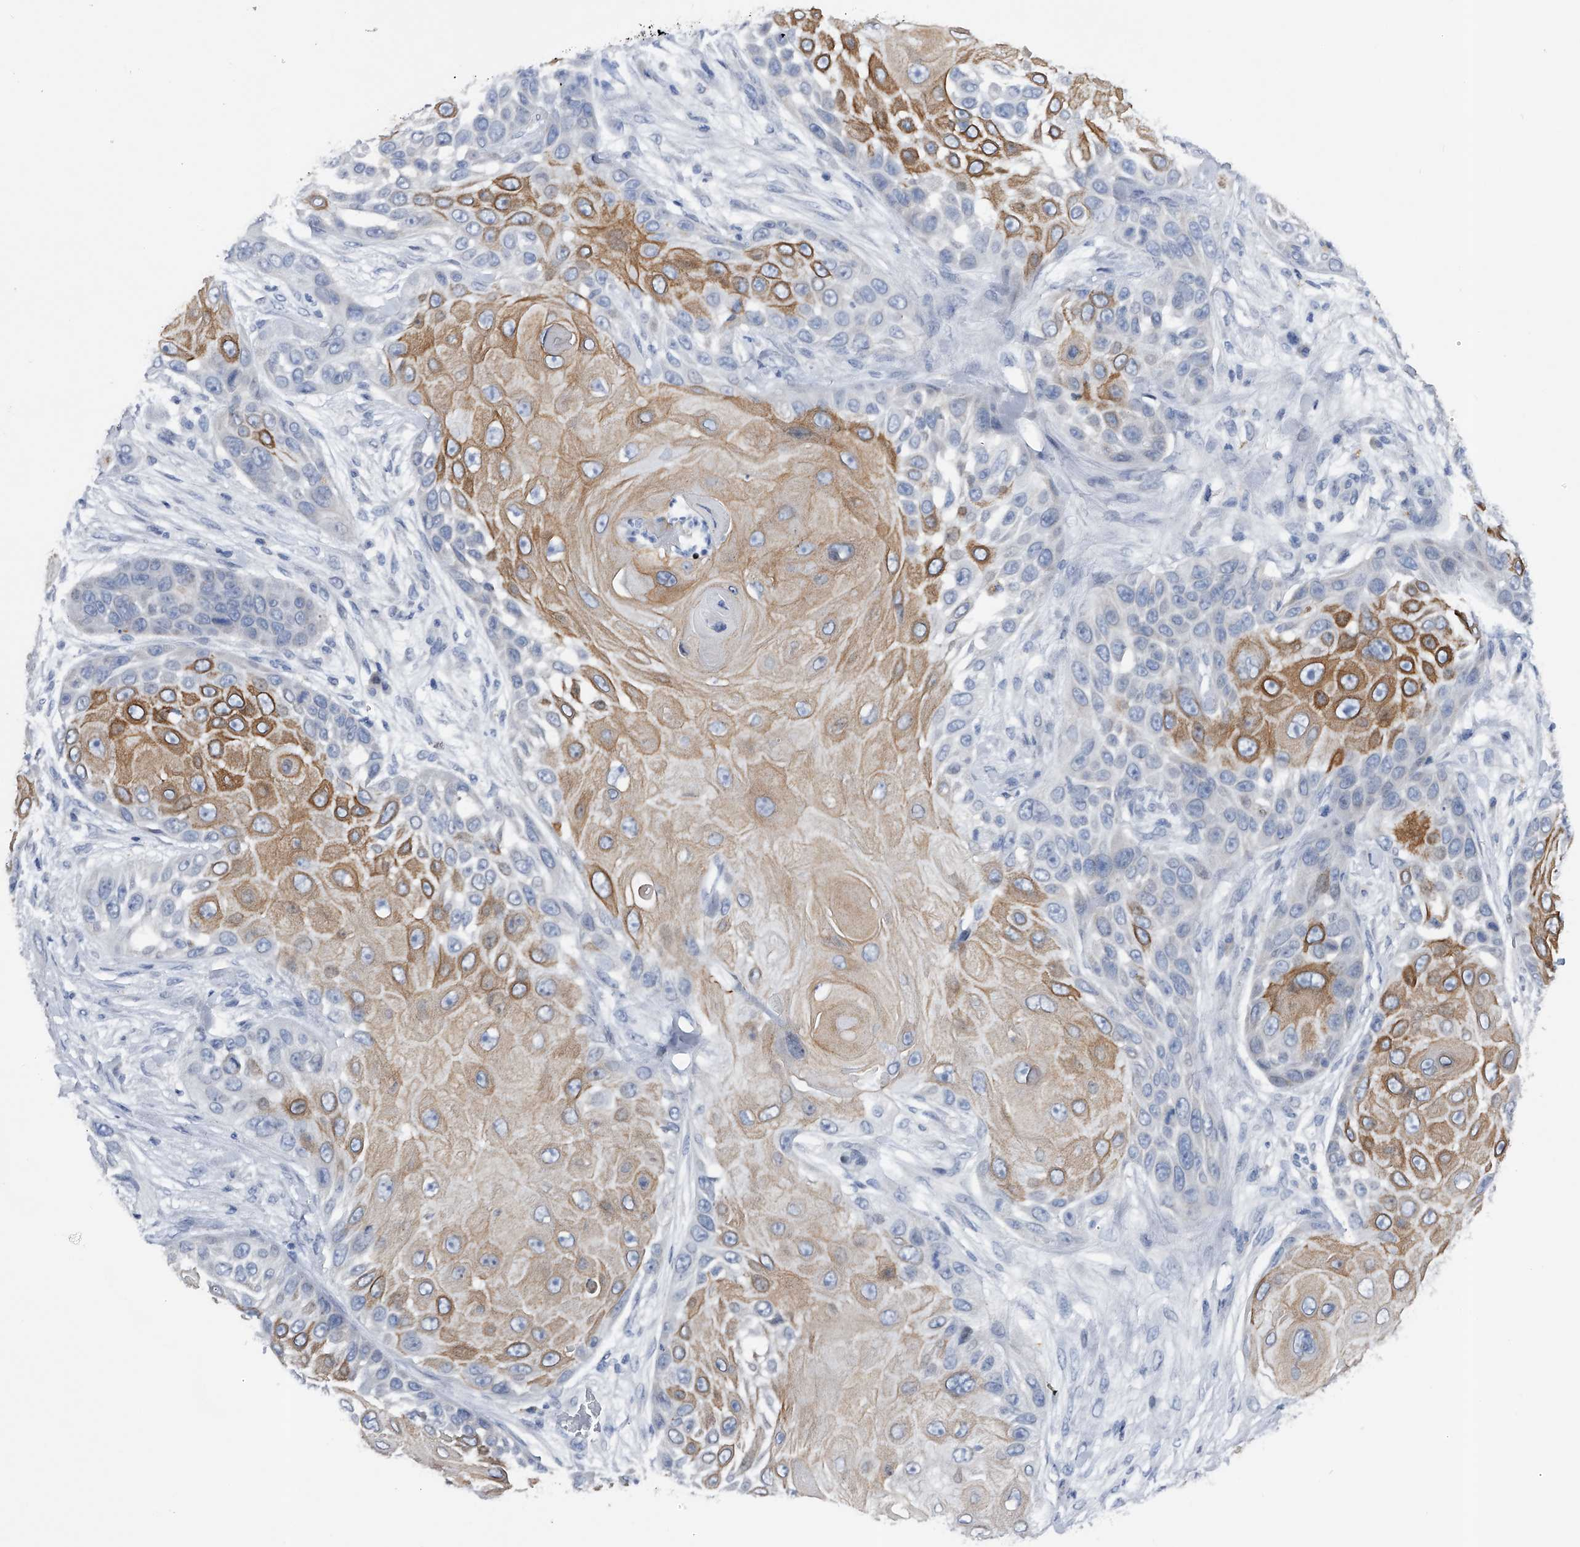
{"staining": {"intensity": "moderate", "quantity": "<25%", "location": "cytoplasmic/membranous"}, "tissue": "skin cancer", "cell_type": "Tumor cells", "image_type": "cancer", "snomed": [{"axis": "morphology", "description": "Squamous cell carcinoma, NOS"}, {"axis": "topography", "description": "Skin"}], "caption": "Skin cancer (squamous cell carcinoma) stained with a brown dye exhibits moderate cytoplasmic/membranous positive positivity in about <25% of tumor cells.", "gene": "RWDD2A", "patient": {"sex": "female", "age": 44}}